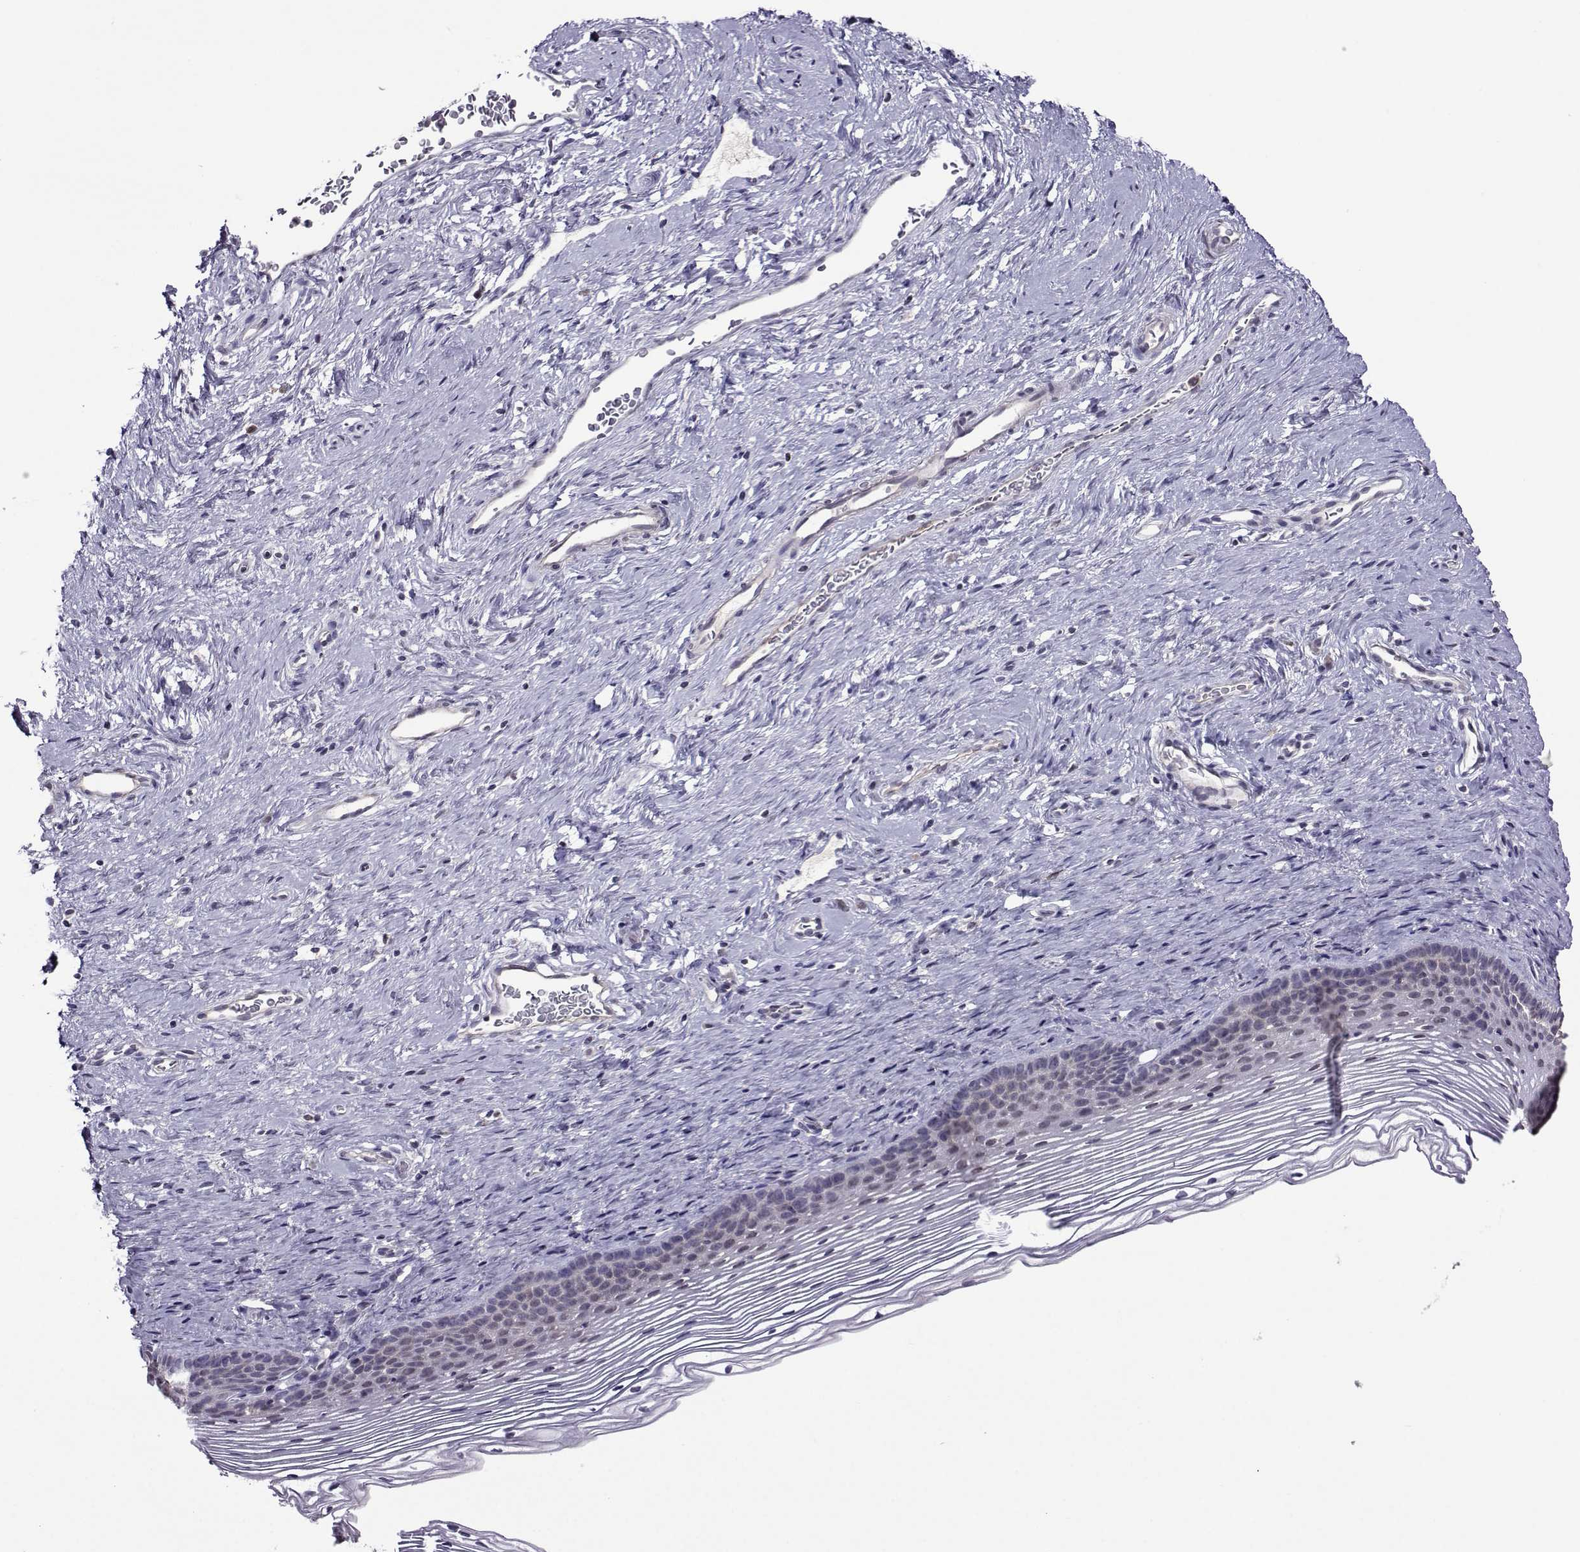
{"staining": {"intensity": "negative", "quantity": "none", "location": "none"}, "tissue": "cervix", "cell_type": "Glandular cells", "image_type": "normal", "snomed": [{"axis": "morphology", "description": "Normal tissue, NOS"}, {"axis": "topography", "description": "Cervix"}], "caption": "An IHC image of normal cervix is shown. There is no staining in glandular cells of cervix. The staining was performed using DAB (3,3'-diaminobenzidine) to visualize the protein expression in brown, while the nuclei were stained in blue with hematoxylin (Magnification: 20x).", "gene": "DDX20", "patient": {"sex": "female", "age": 39}}